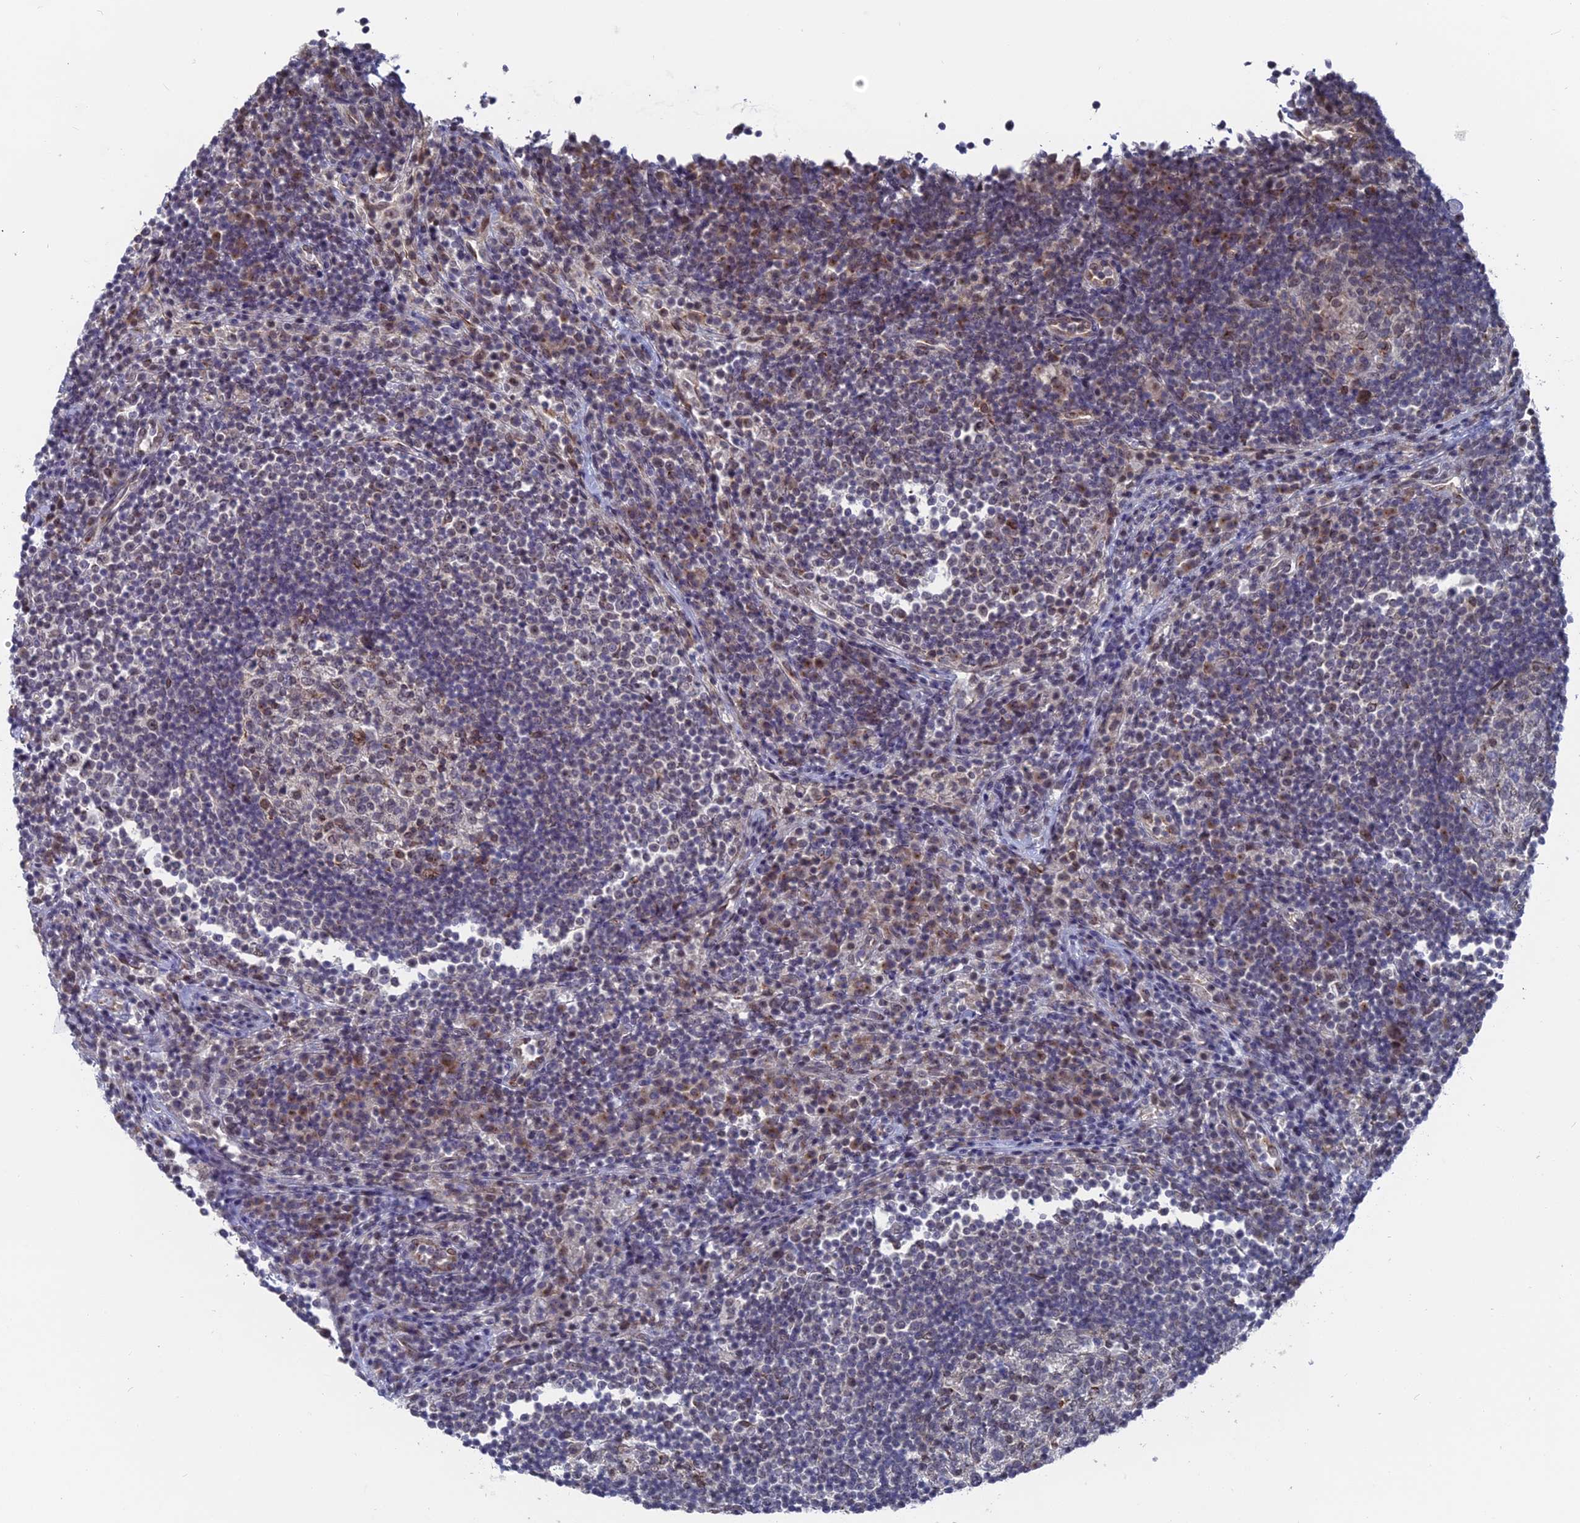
{"staining": {"intensity": "moderate", "quantity": "<25%", "location": "cytoplasmic/membranous,nuclear"}, "tissue": "lymph node", "cell_type": "Germinal center cells", "image_type": "normal", "snomed": [{"axis": "morphology", "description": "Normal tissue, NOS"}, {"axis": "topography", "description": "Lymph node"}], "caption": "Immunohistochemical staining of normal human lymph node displays <25% levels of moderate cytoplasmic/membranous,nuclear protein positivity in about <25% of germinal center cells. The staining was performed using DAB to visualize the protein expression in brown, while the nuclei were stained in blue with hematoxylin (Magnification: 20x).", "gene": "FHIP2A", "patient": {"sex": "female", "age": 53}}